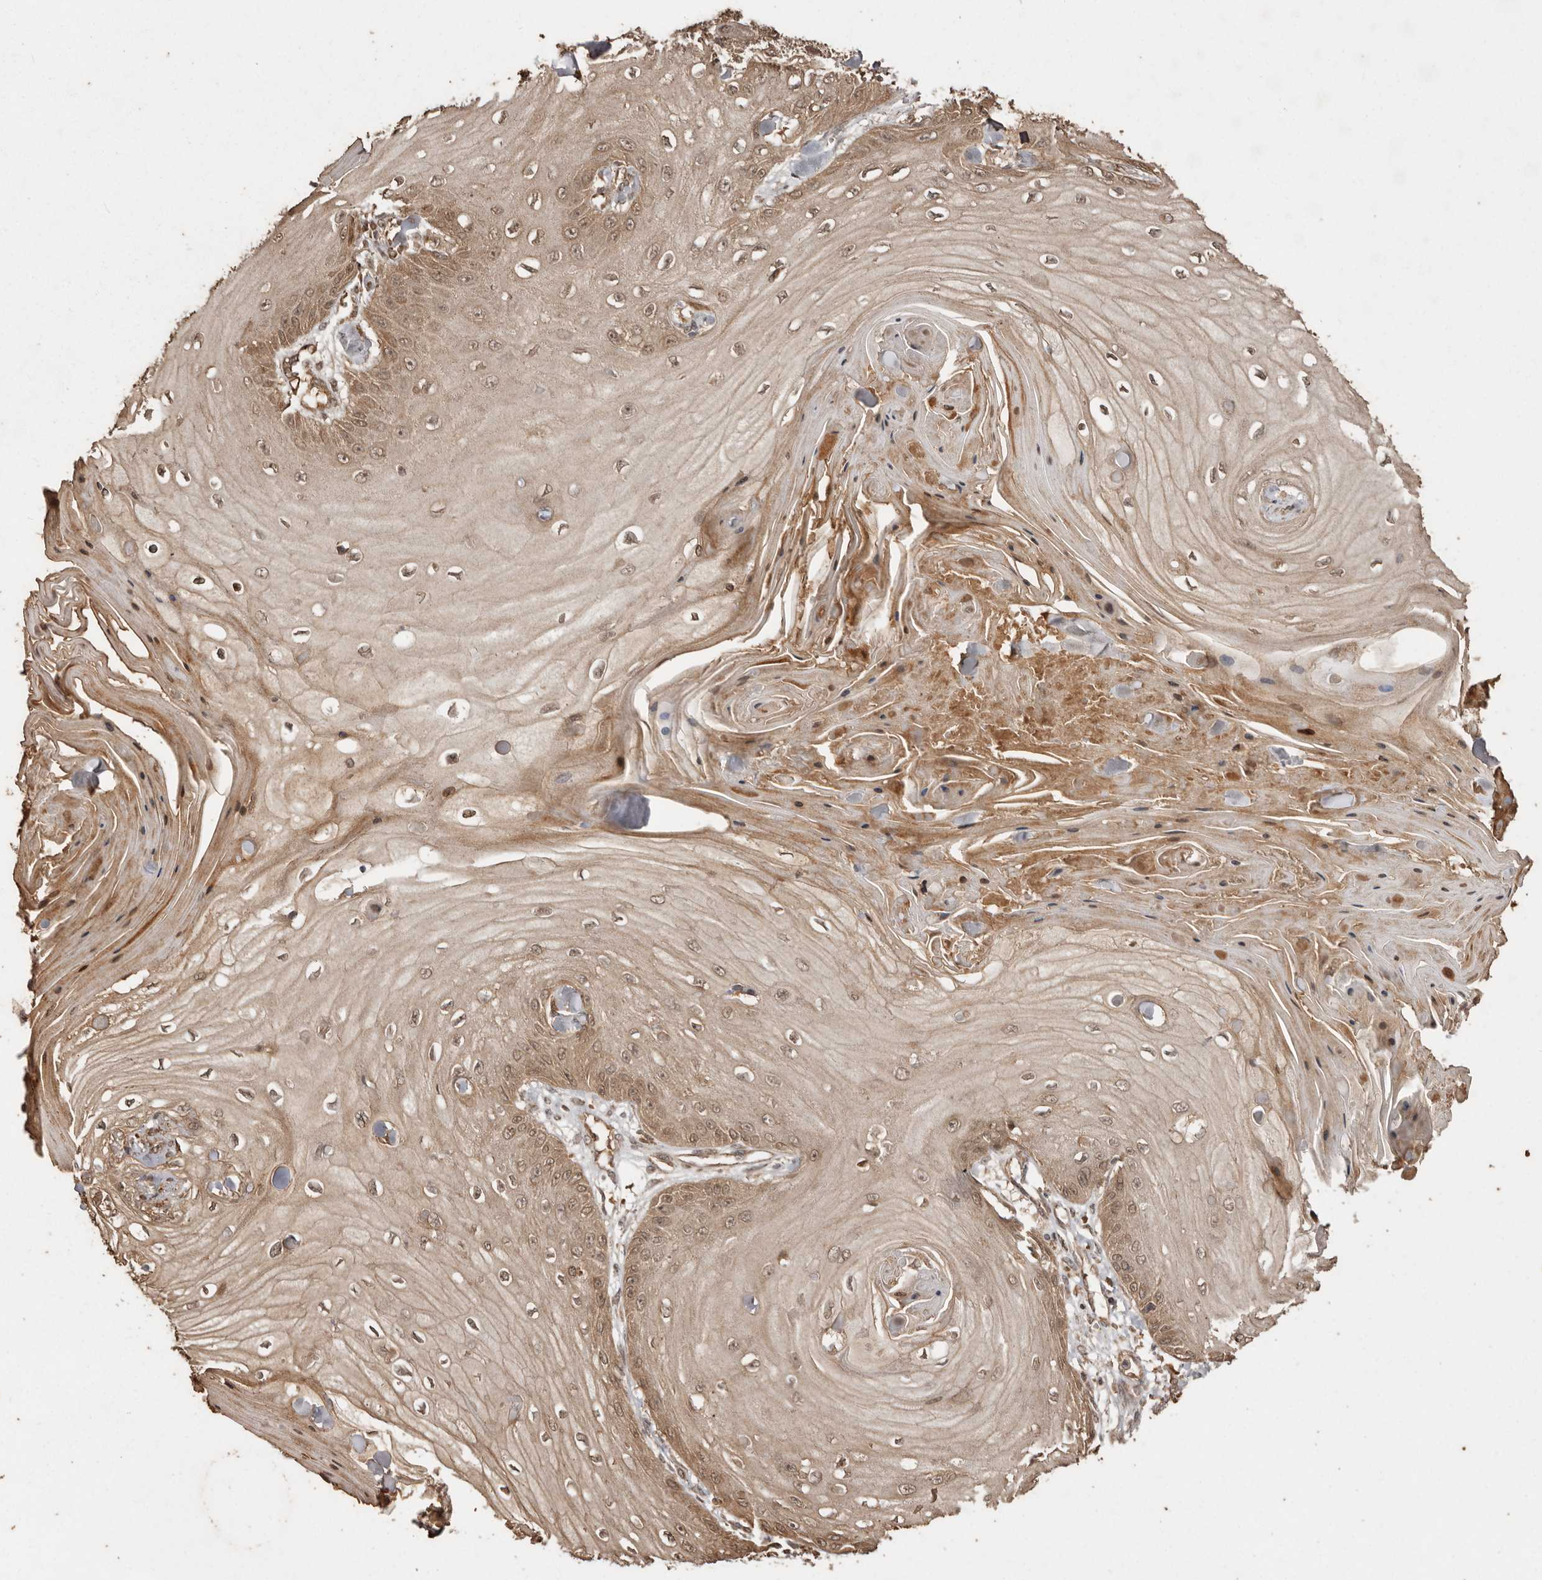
{"staining": {"intensity": "moderate", "quantity": ">75%", "location": "cytoplasmic/membranous,nuclear"}, "tissue": "skin cancer", "cell_type": "Tumor cells", "image_type": "cancer", "snomed": [{"axis": "morphology", "description": "Squamous cell carcinoma, NOS"}, {"axis": "topography", "description": "Skin"}], "caption": "Immunohistochemistry image of neoplastic tissue: skin squamous cell carcinoma stained using immunohistochemistry exhibits medium levels of moderate protein expression localized specifically in the cytoplasmic/membranous and nuclear of tumor cells, appearing as a cytoplasmic/membranous and nuclear brown color.", "gene": "NUP43", "patient": {"sex": "male", "age": 74}}